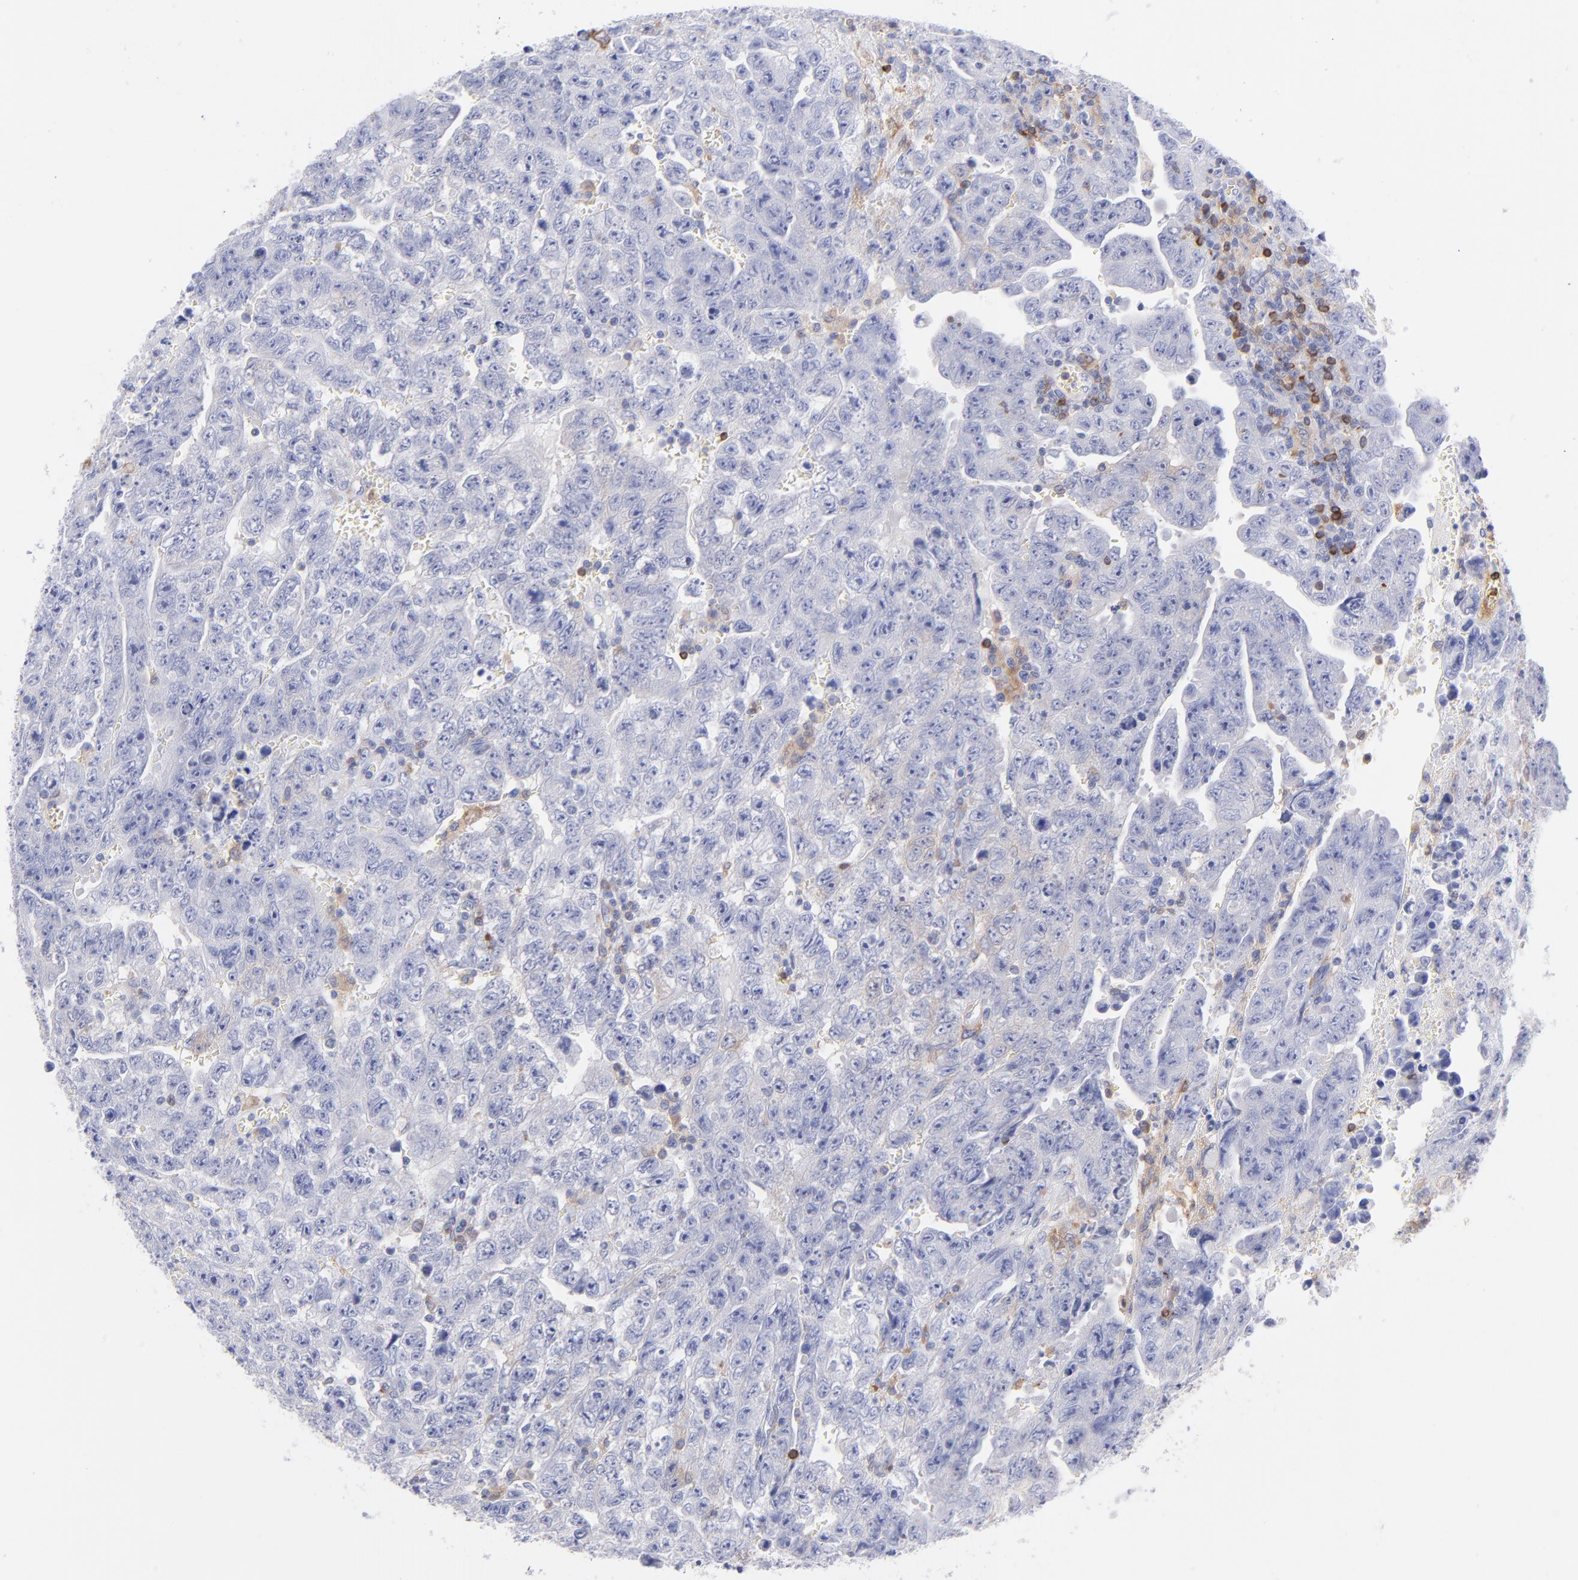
{"staining": {"intensity": "negative", "quantity": "none", "location": "none"}, "tissue": "testis cancer", "cell_type": "Tumor cells", "image_type": "cancer", "snomed": [{"axis": "morphology", "description": "Carcinoma, Embryonal, NOS"}, {"axis": "topography", "description": "Testis"}], "caption": "An IHC image of testis cancer (embryonal carcinoma) is shown. There is no staining in tumor cells of testis cancer (embryonal carcinoma). (IHC, brightfield microscopy, high magnification).", "gene": "PRKCA", "patient": {"sex": "male", "age": 28}}